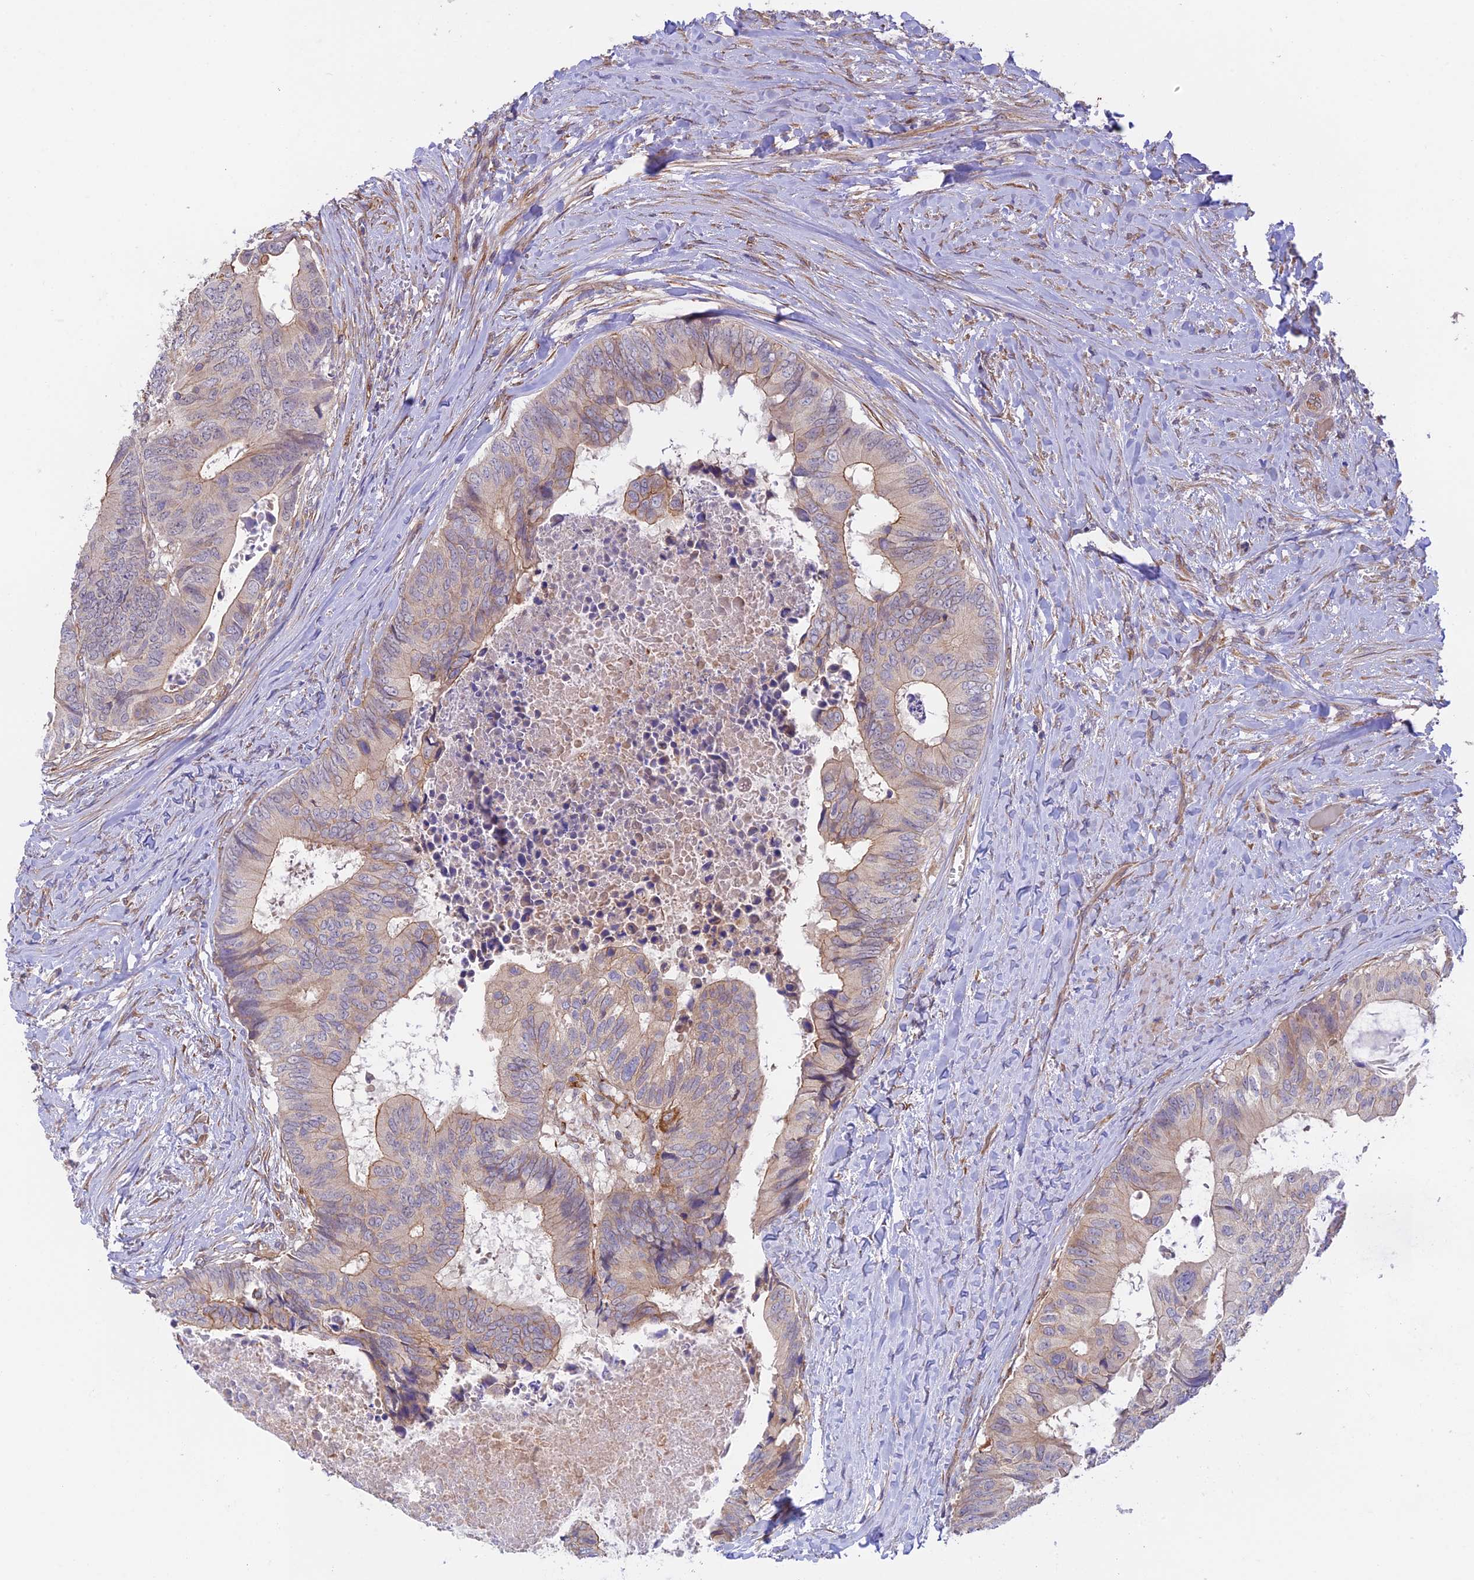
{"staining": {"intensity": "weak", "quantity": "25%-75%", "location": "cytoplasmic/membranous"}, "tissue": "colorectal cancer", "cell_type": "Tumor cells", "image_type": "cancer", "snomed": [{"axis": "morphology", "description": "Adenocarcinoma, NOS"}, {"axis": "topography", "description": "Colon"}], "caption": "IHC (DAB) staining of human colorectal cancer demonstrates weak cytoplasmic/membranous protein expression in about 25%-75% of tumor cells. (DAB = brown stain, brightfield microscopy at high magnification).", "gene": "MYO9A", "patient": {"sex": "male", "age": 85}}